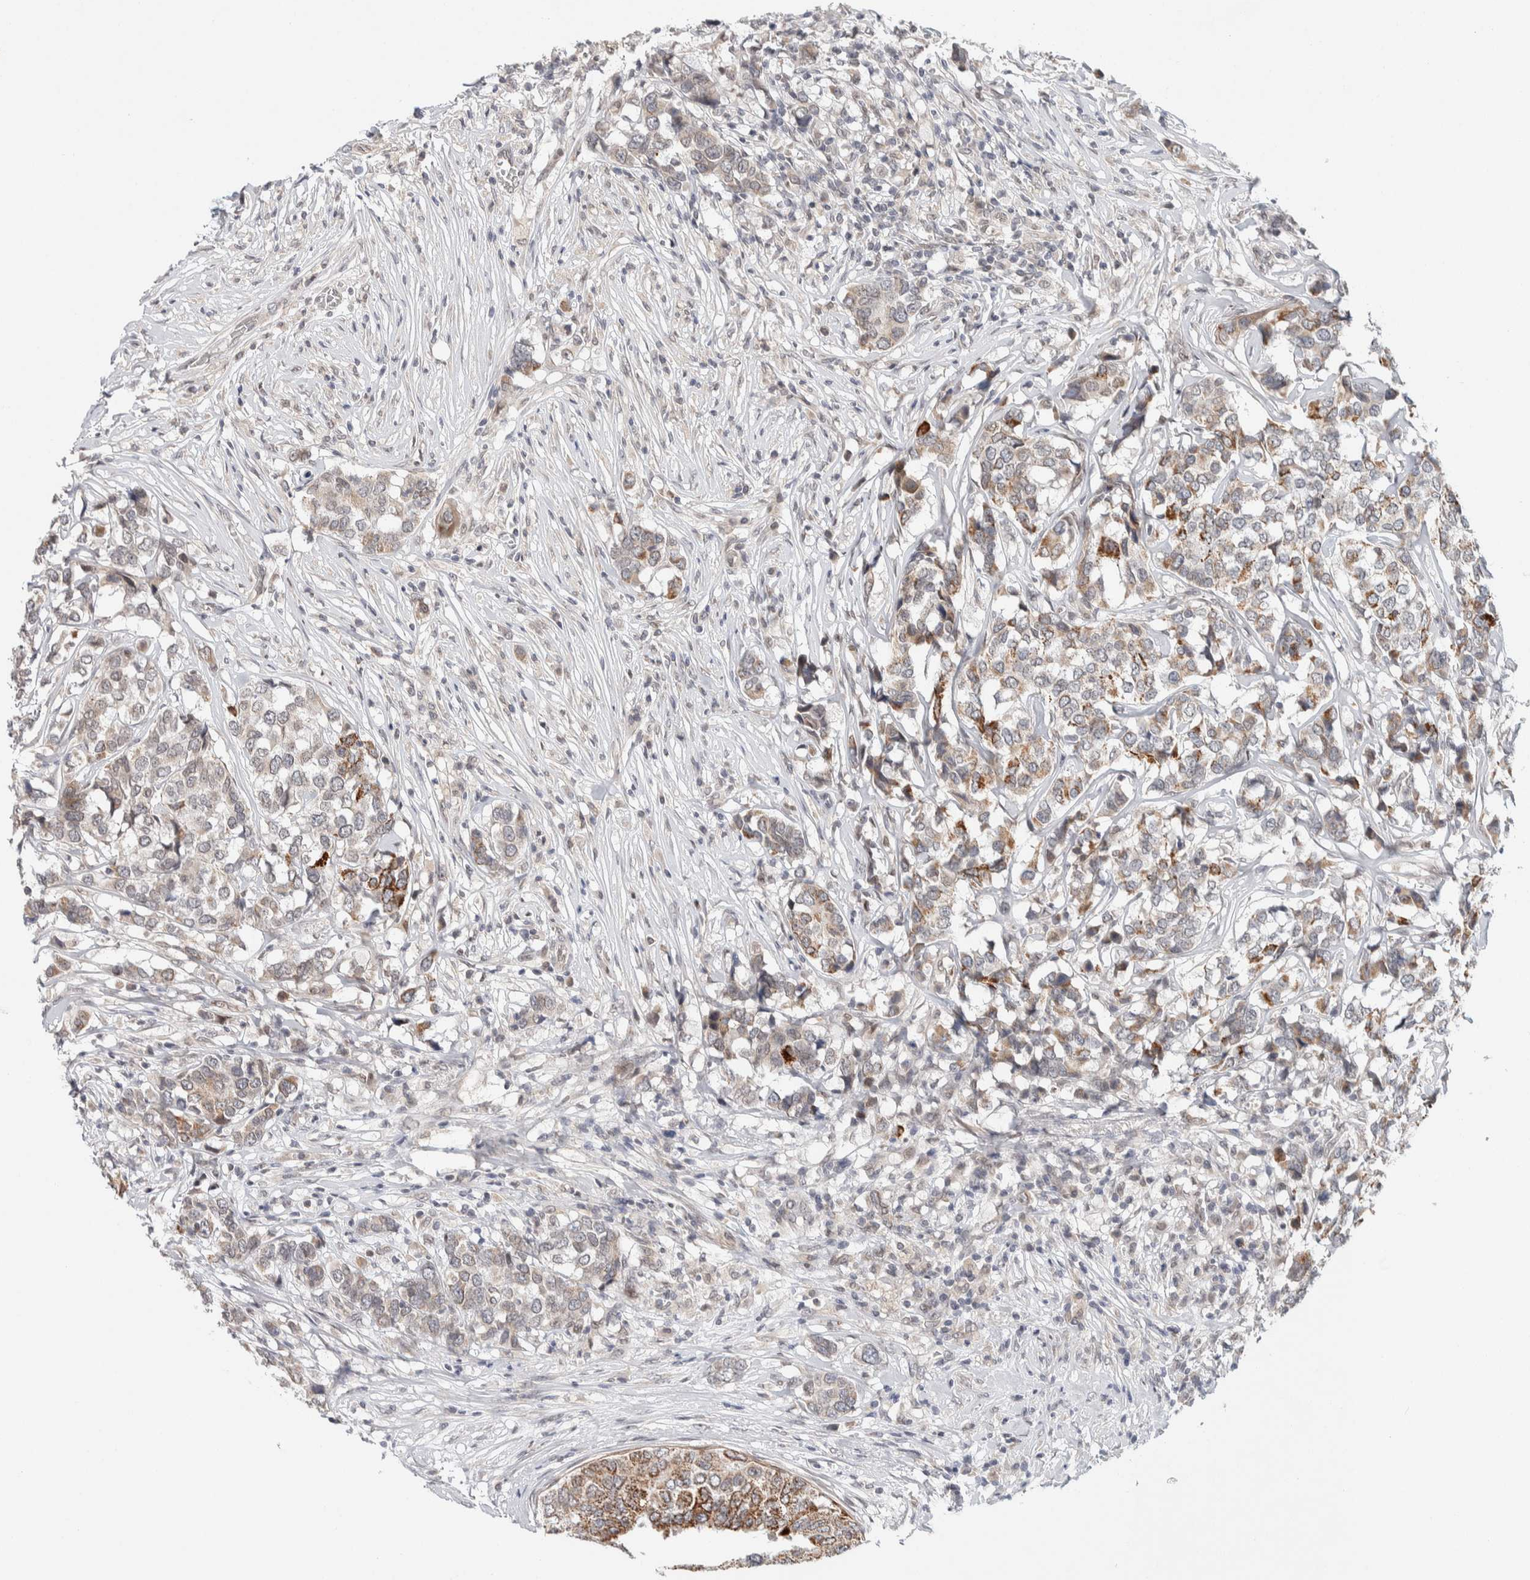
{"staining": {"intensity": "weak", "quantity": "25%-75%", "location": "cytoplasmic/membranous"}, "tissue": "breast cancer", "cell_type": "Tumor cells", "image_type": "cancer", "snomed": [{"axis": "morphology", "description": "Lobular carcinoma"}, {"axis": "topography", "description": "Breast"}], "caption": "Immunohistochemistry (IHC) (DAB) staining of human breast lobular carcinoma reveals weak cytoplasmic/membranous protein positivity in approximately 25%-75% of tumor cells.", "gene": "CRAT", "patient": {"sex": "female", "age": 59}}